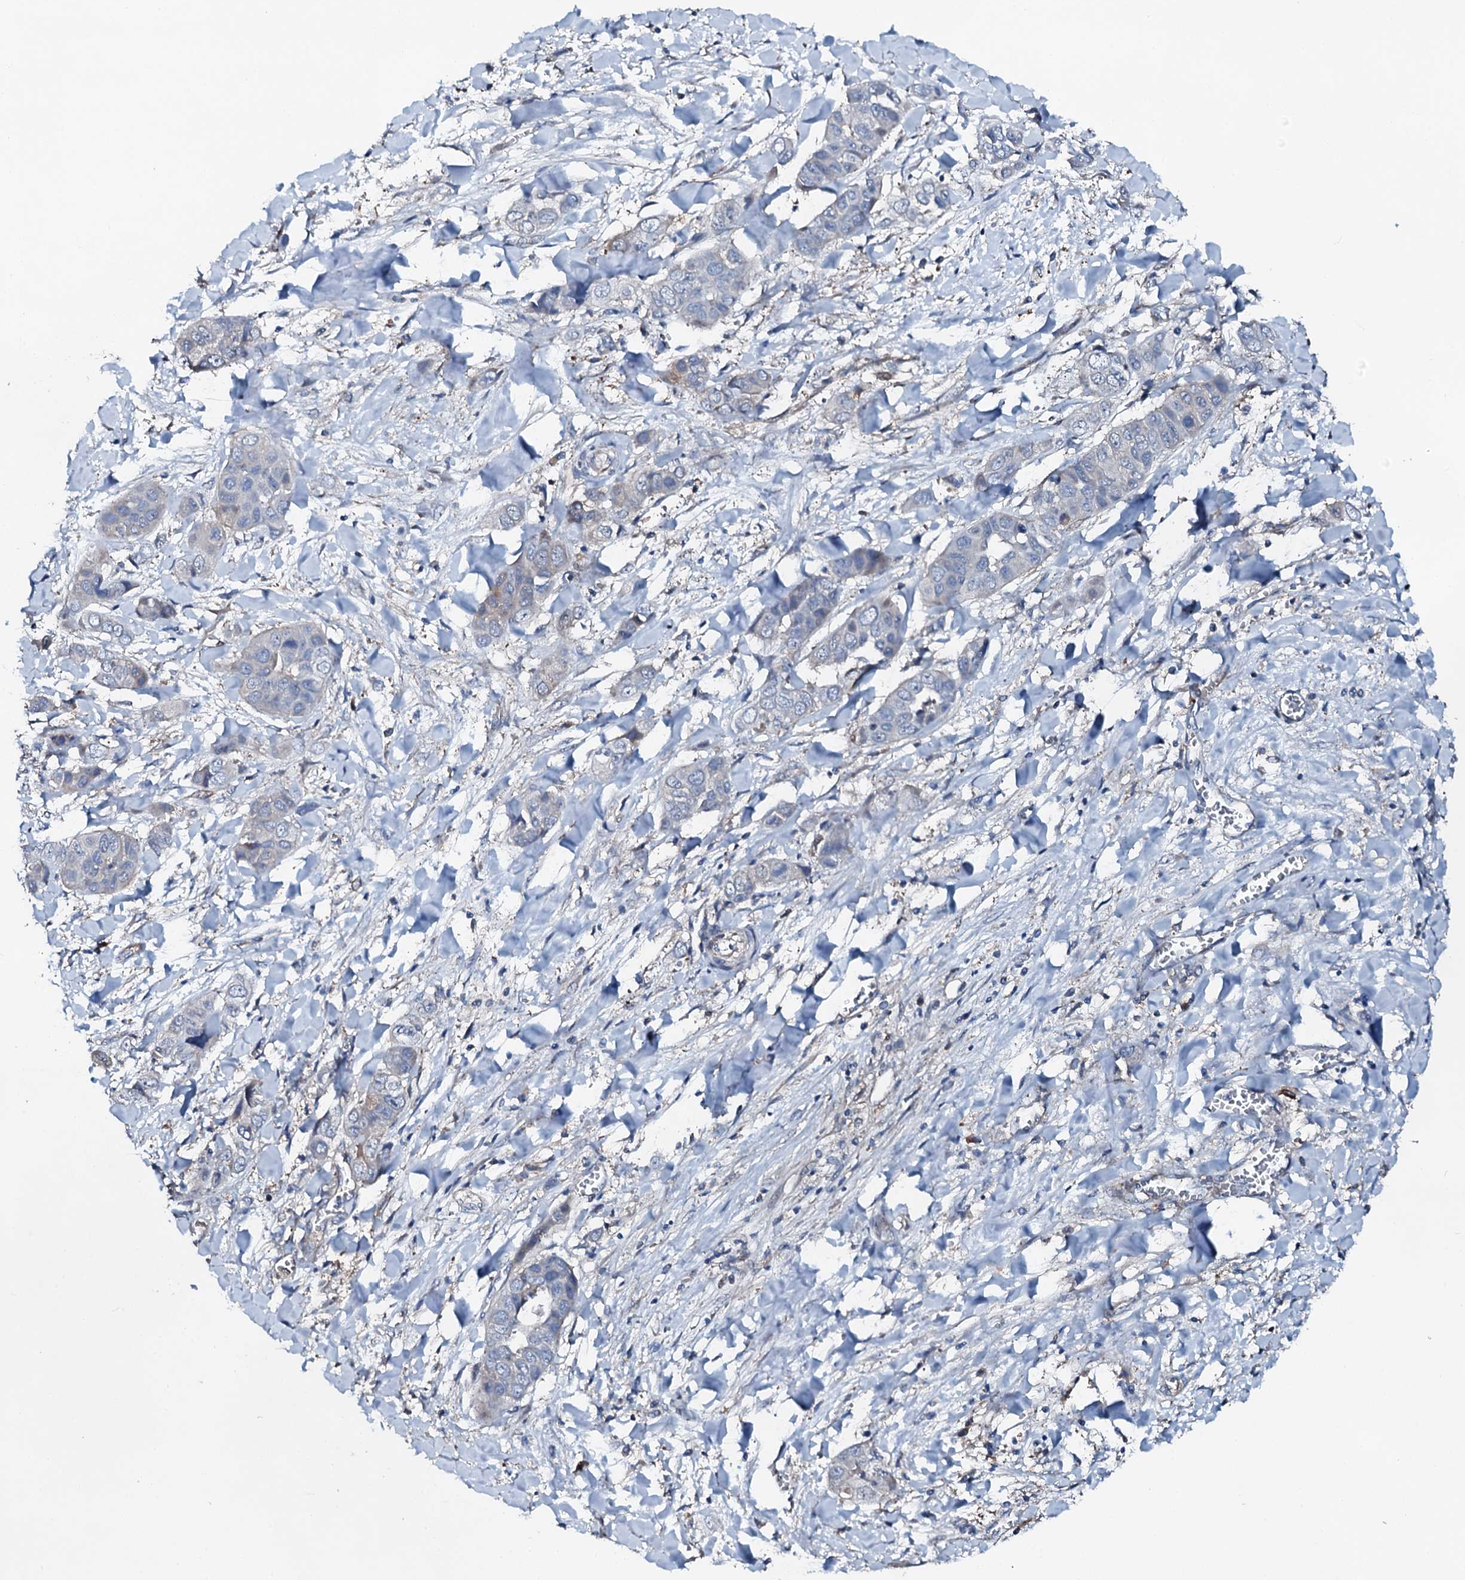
{"staining": {"intensity": "negative", "quantity": "none", "location": "none"}, "tissue": "liver cancer", "cell_type": "Tumor cells", "image_type": "cancer", "snomed": [{"axis": "morphology", "description": "Cholangiocarcinoma"}, {"axis": "topography", "description": "Liver"}], "caption": "IHC micrograph of human liver cancer stained for a protein (brown), which exhibits no positivity in tumor cells. (DAB (3,3'-diaminobenzidine) IHC visualized using brightfield microscopy, high magnification).", "gene": "GFOD2", "patient": {"sex": "female", "age": 52}}